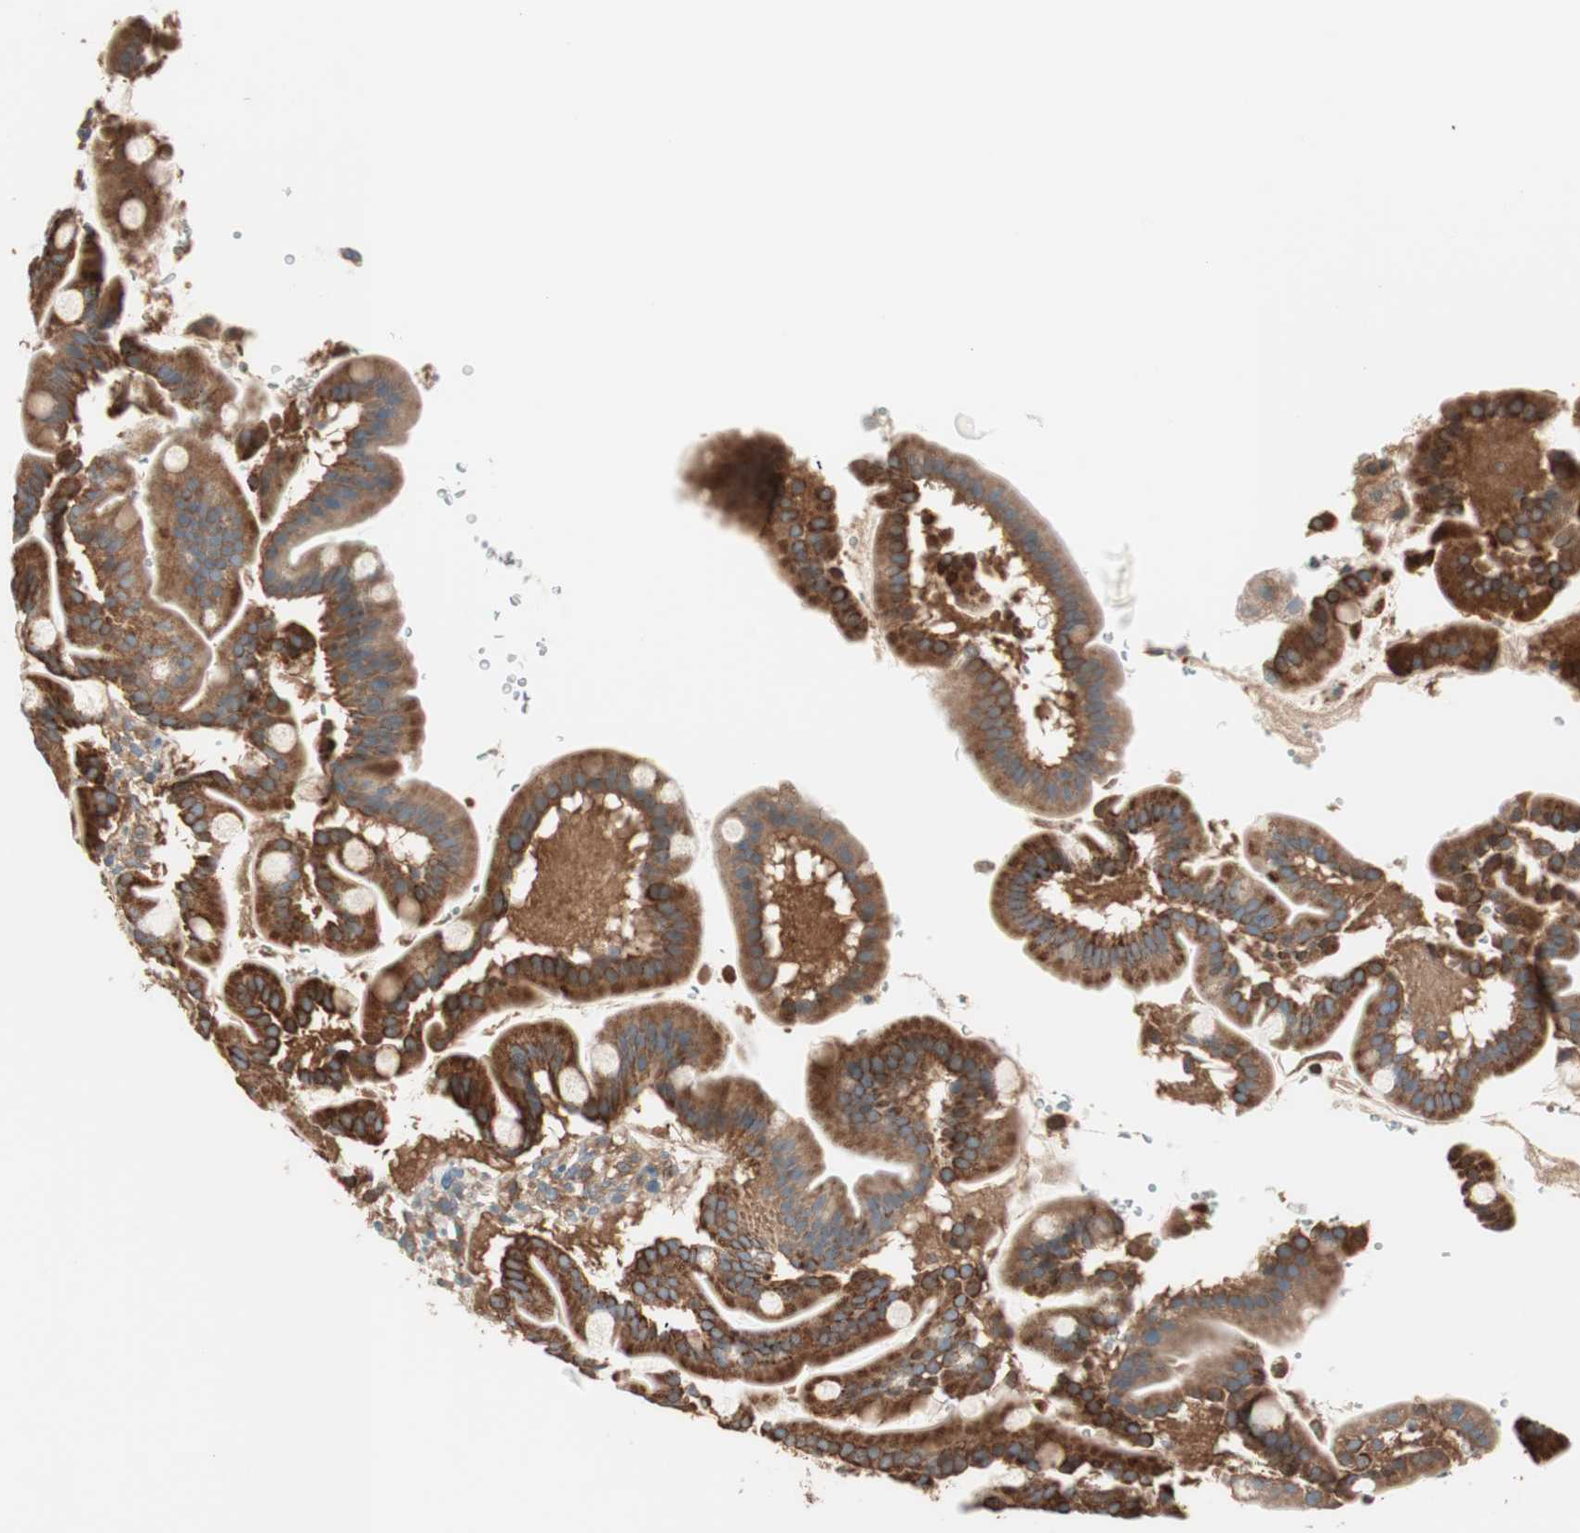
{"staining": {"intensity": "strong", "quantity": ">75%", "location": "cytoplasmic/membranous"}, "tissue": "duodenum", "cell_type": "Glandular cells", "image_type": "normal", "snomed": [{"axis": "morphology", "description": "Normal tissue, NOS"}, {"axis": "topography", "description": "Duodenum"}], "caption": "IHC of unremarkable human duodenum demonstrates high levels of strong cytoplasmic/membranous positivity in about >75% of glandular cells.", "gene": "CC2D1A", "patient": {"sex": "male", "age": 50}}